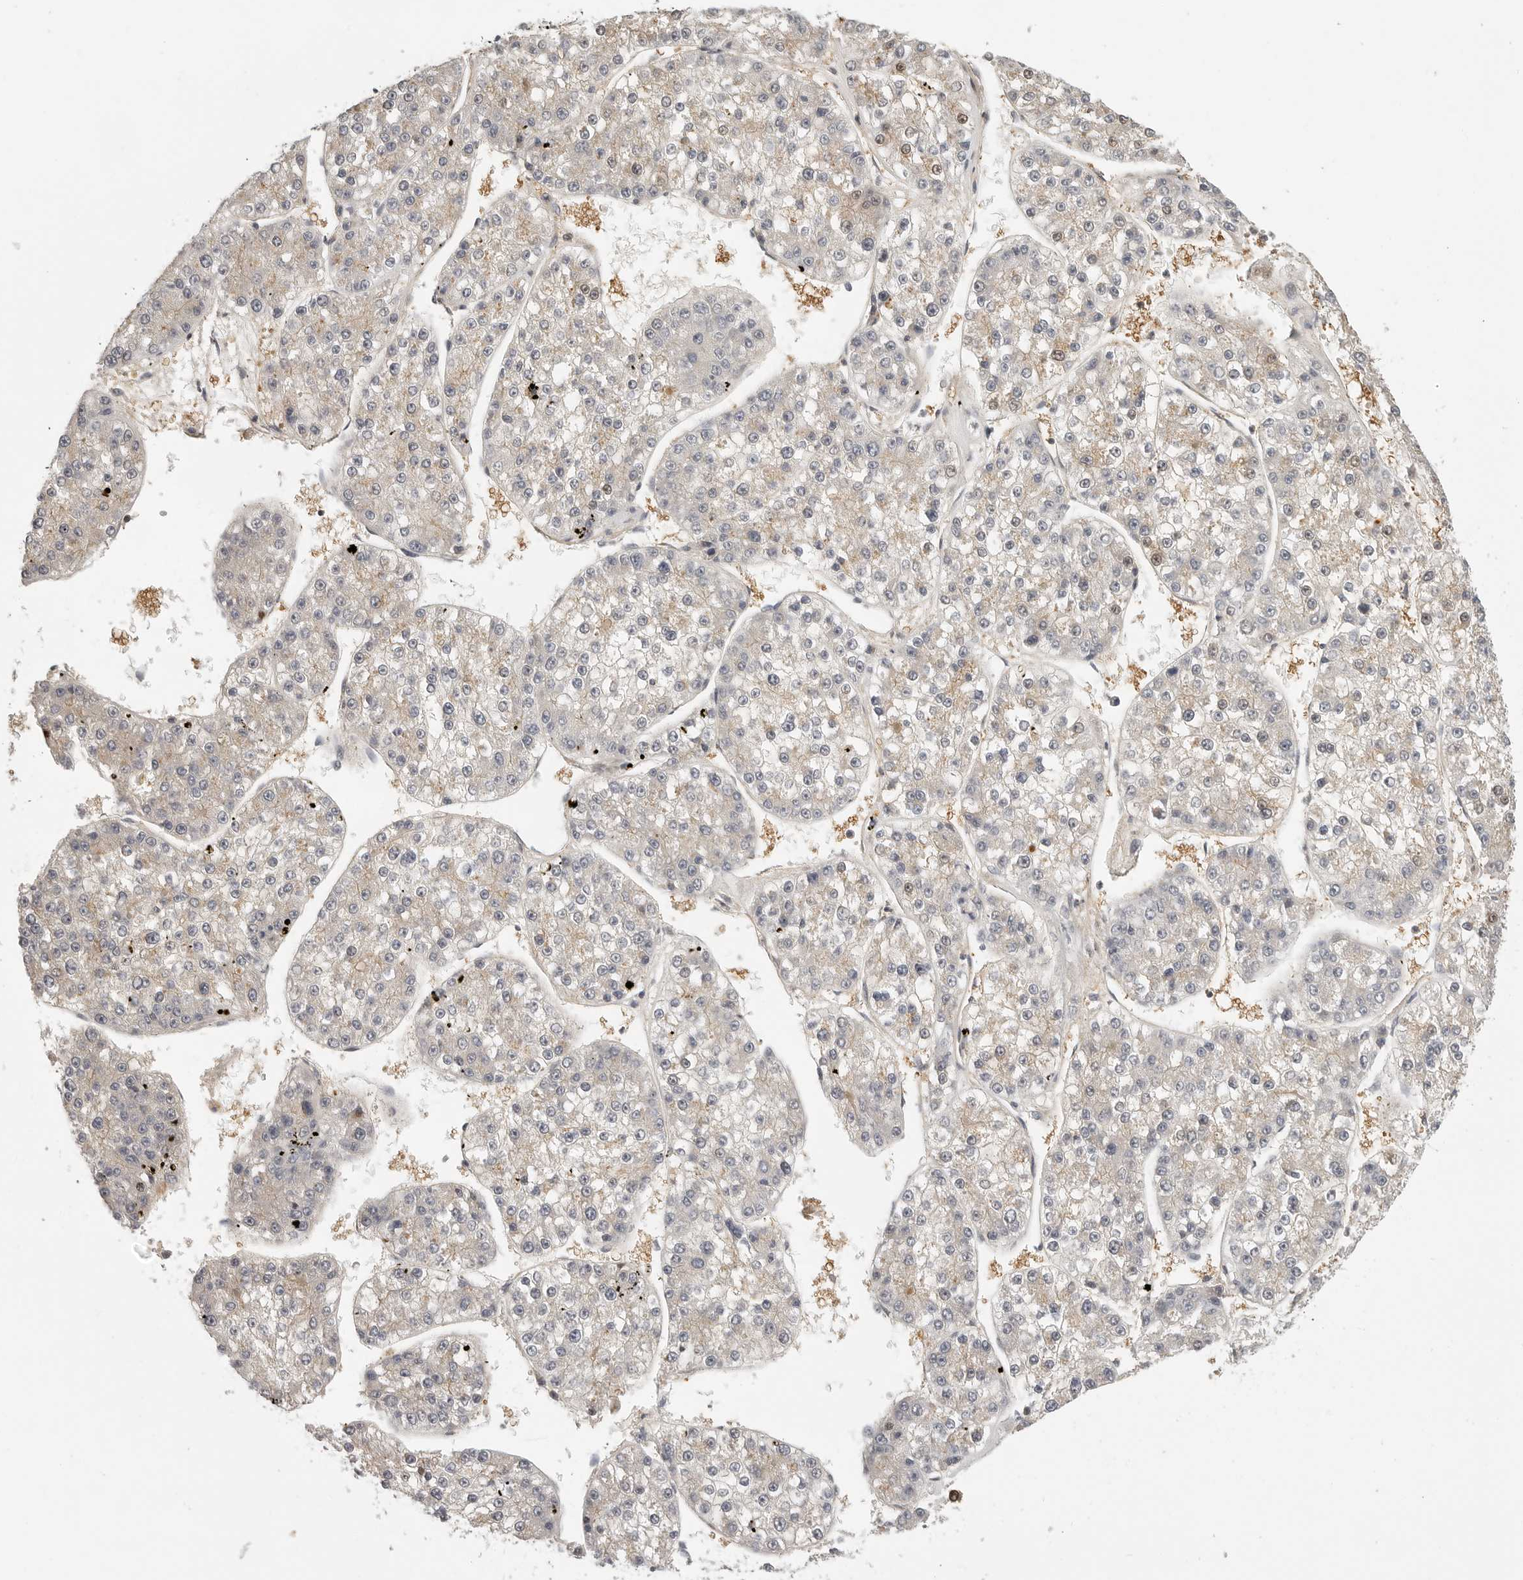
{"staining": {"intensity": "weak", "quantity": "<25%", "location": "cytoplasmic/membranous,nuclear"}, "tissue": "liver cancer", "cell_type": "Tumor cells", "image_type": "cancer", "snomed": [{"axis": "morphology", "description": "Carcinoma, Hepatocellular, NOS"}, {"axis": "topography", "description": "Liver"}], "caption": "A micrograph of hepatocellular carcinoma (liver) stained for a protein exhibits no brown staining in tumor cells. Nuclei are stained in blue.", "gene": "UROD", "patient": {"sex": "female", "age": 73}}